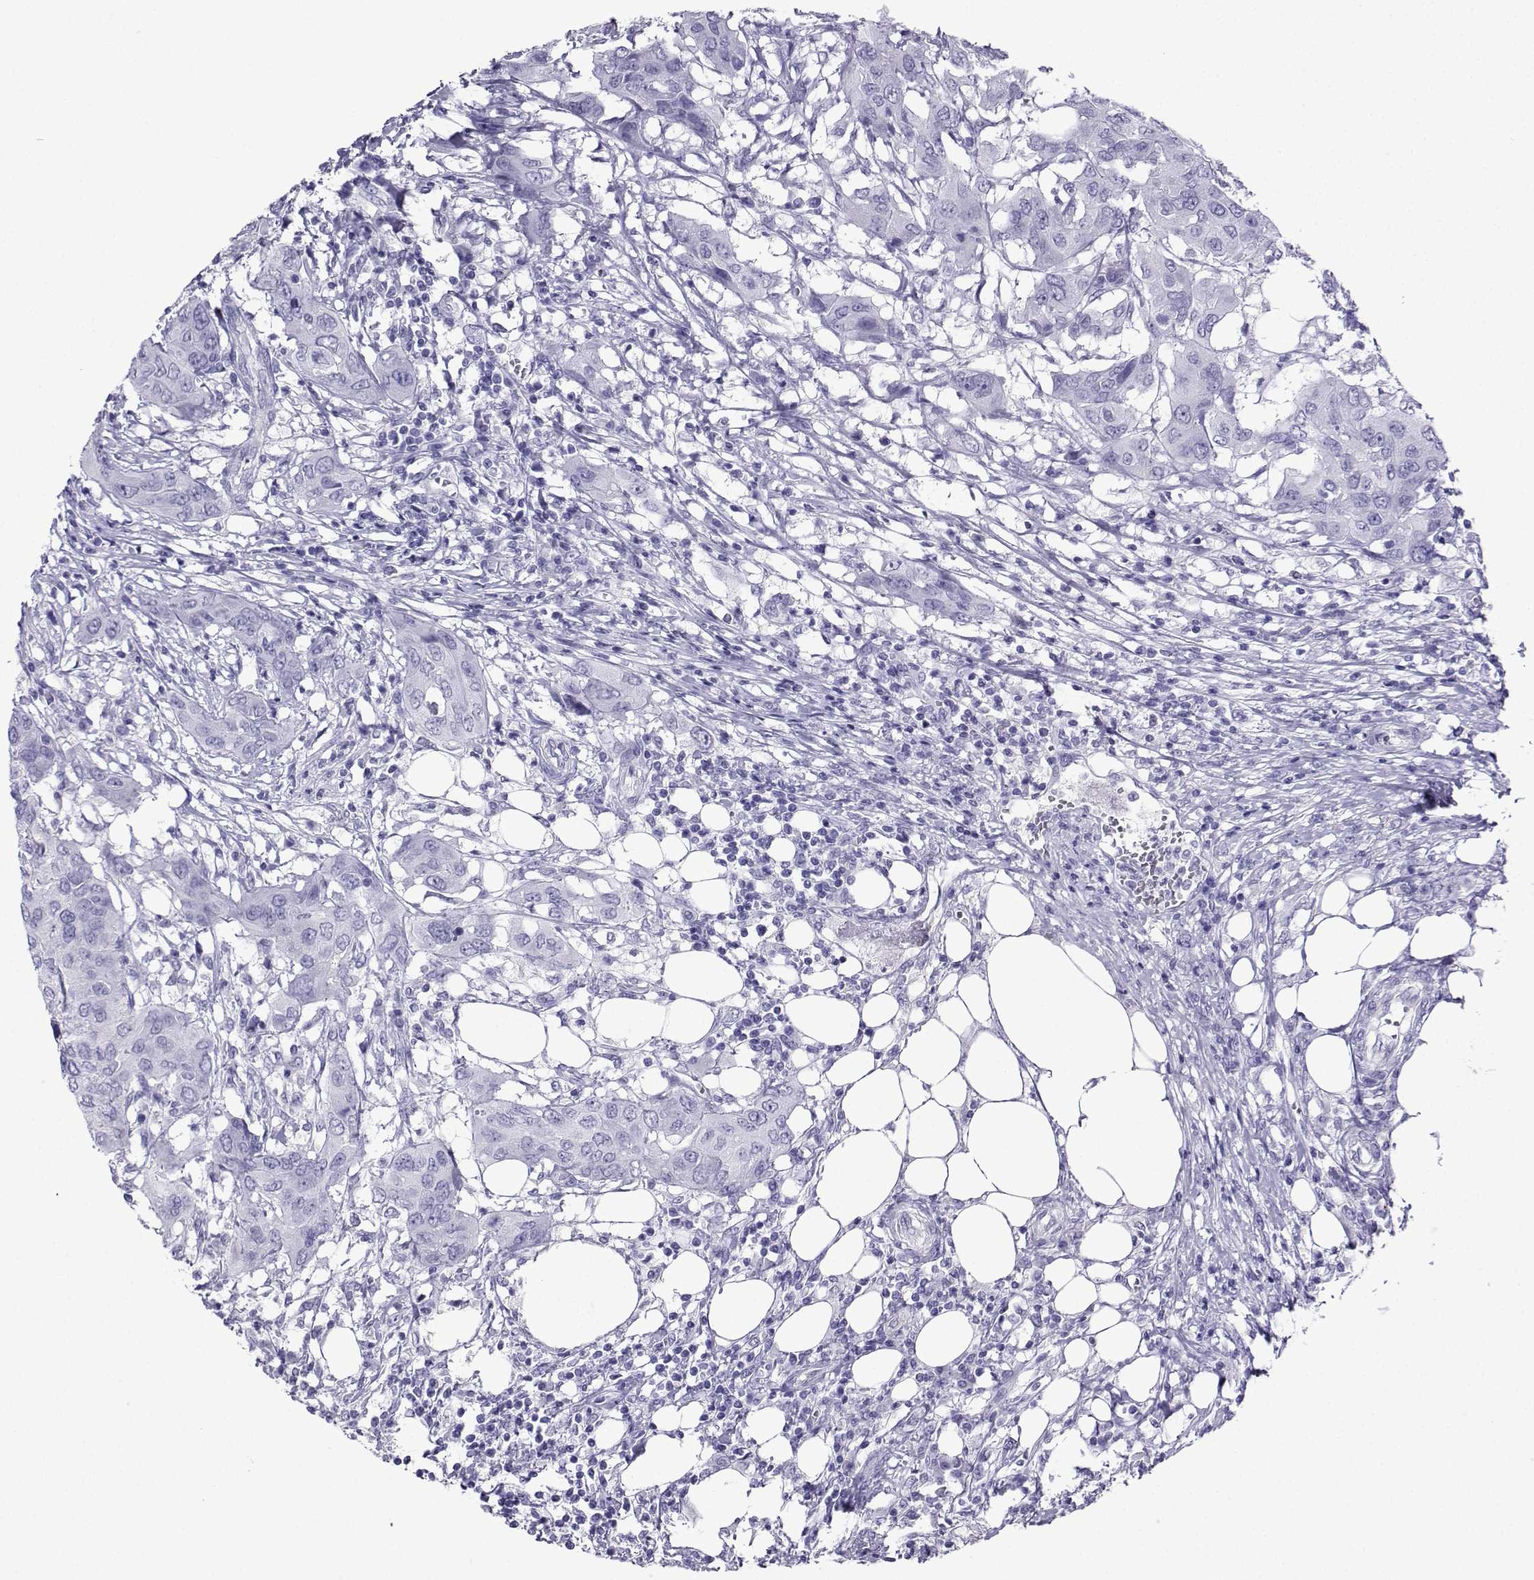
{"staining": {"intensity": "negative", "quantity": "none", "location": "none"}, "tissue": "urothelial cancer", "cell_type": "Tumor cells", "image_type": "cancer", "snomed": [{"axis": "morphology", "description": "Urothelial carcinoma, NOS"}, {"axis": "morphology", "description": "Urothelial carcinoma, High grade"}, {"axis": "topography", "description": "Urinary bladder"}], "caption": "Immunohistochemical staining of urothelial carcinoma (high-grade) displays no significant expression in tumor cells.", "gene": "CD109", "patient": {"sex": "male", "age": 63}}